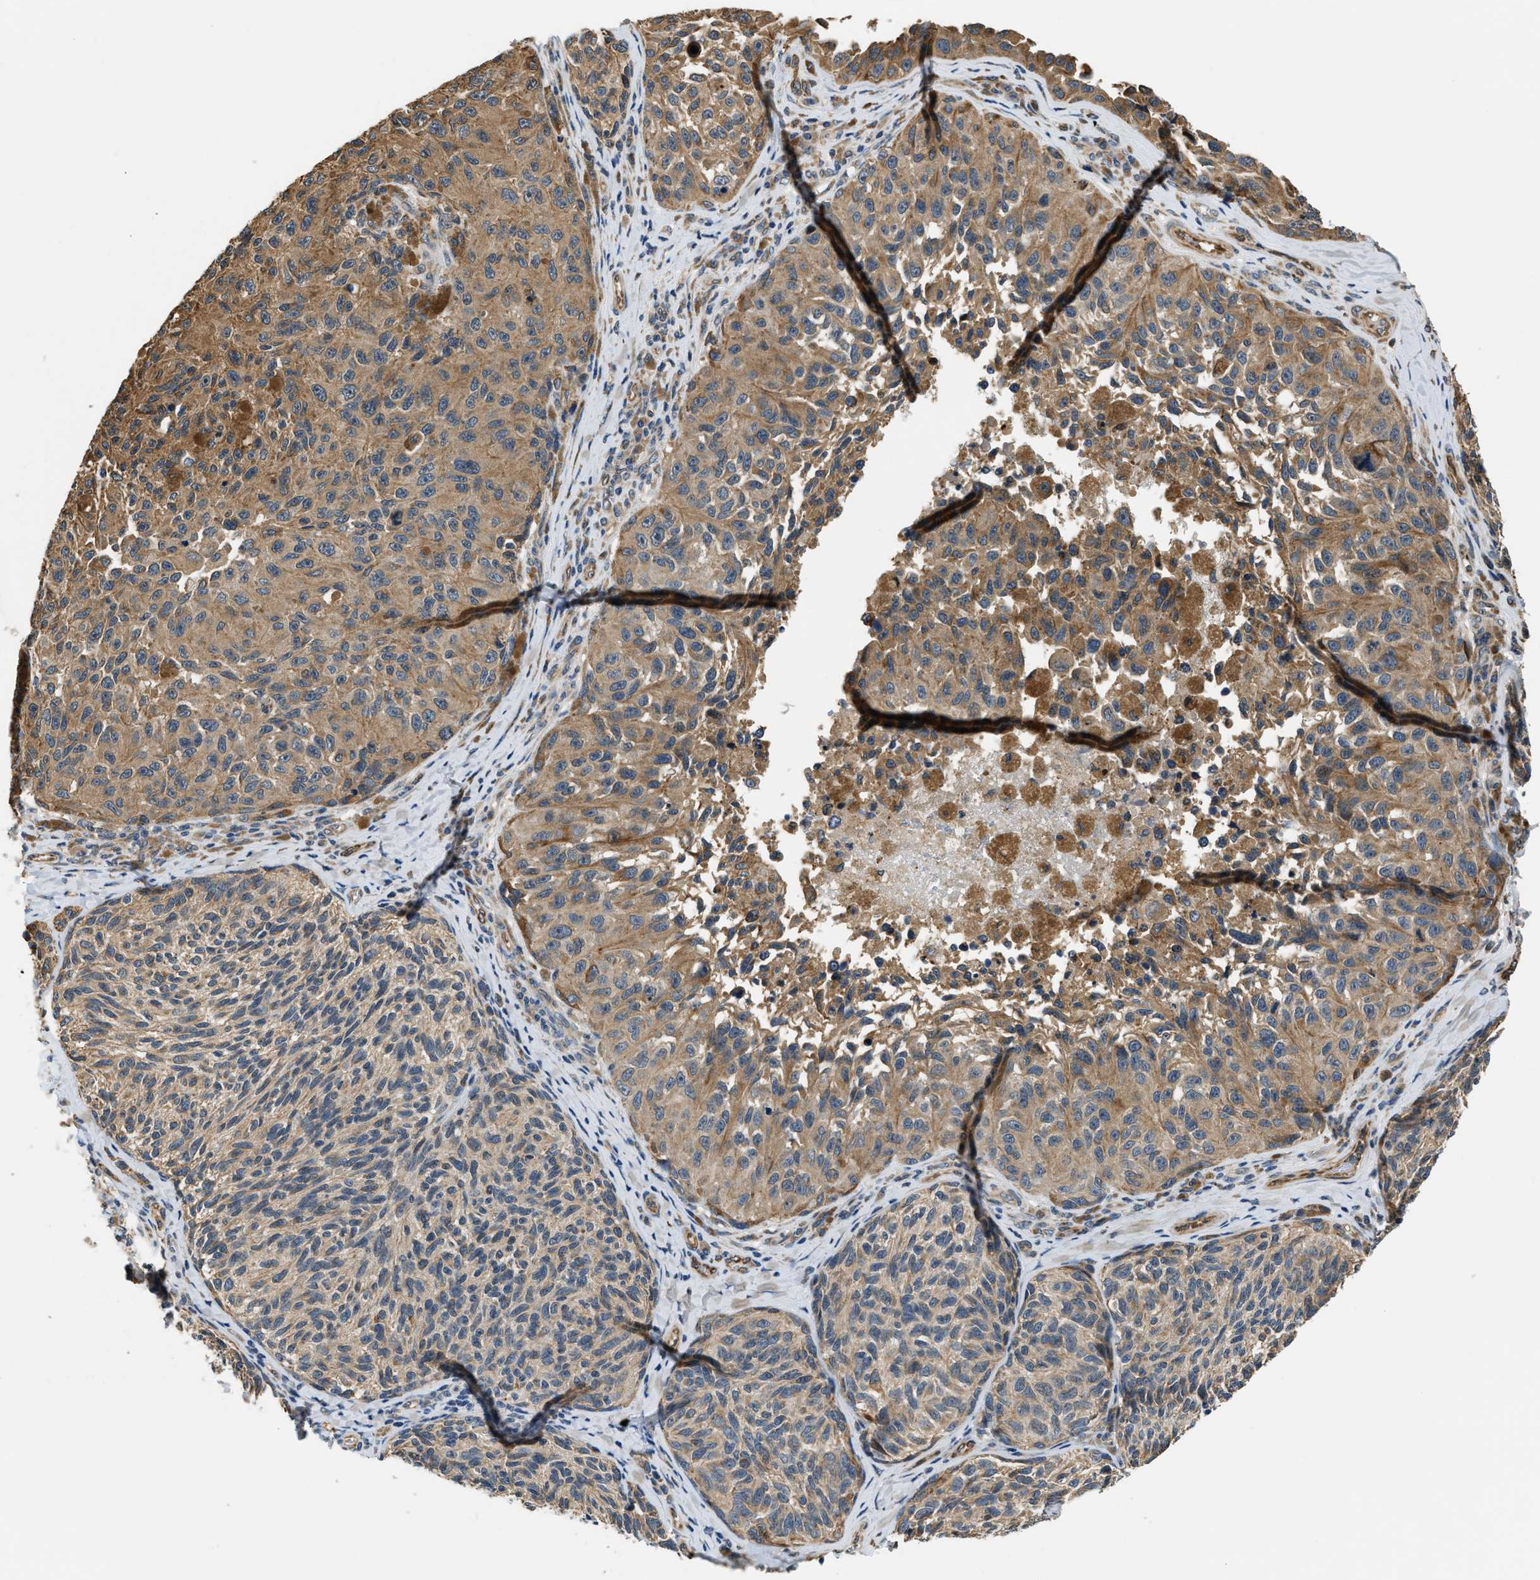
{"staining": {"intensity": "moderate", "quantity": ">75%", "location": "cytoplasmic/membranous"}, "tissue": "melanoma", "cell_type": "Tumor cells", "image_type": "cancer", "snomed": [{"axis": "morphology", "description": "Malignant melanoma, NOS"}, {"axis": "topography", "description": "Skin"}], "caption": "IHC micrograph of neoplastic tissue: human malignant melanoma stained using IHC demonstrates medium levels of moderate protein expression localized specifically in the cytoplasmic/membranous of tumor cells, appearing as a cytoplasmic/membranous brown color.", "gene": "ALOX12", "patient": {"sex": "female", "age": 73}}